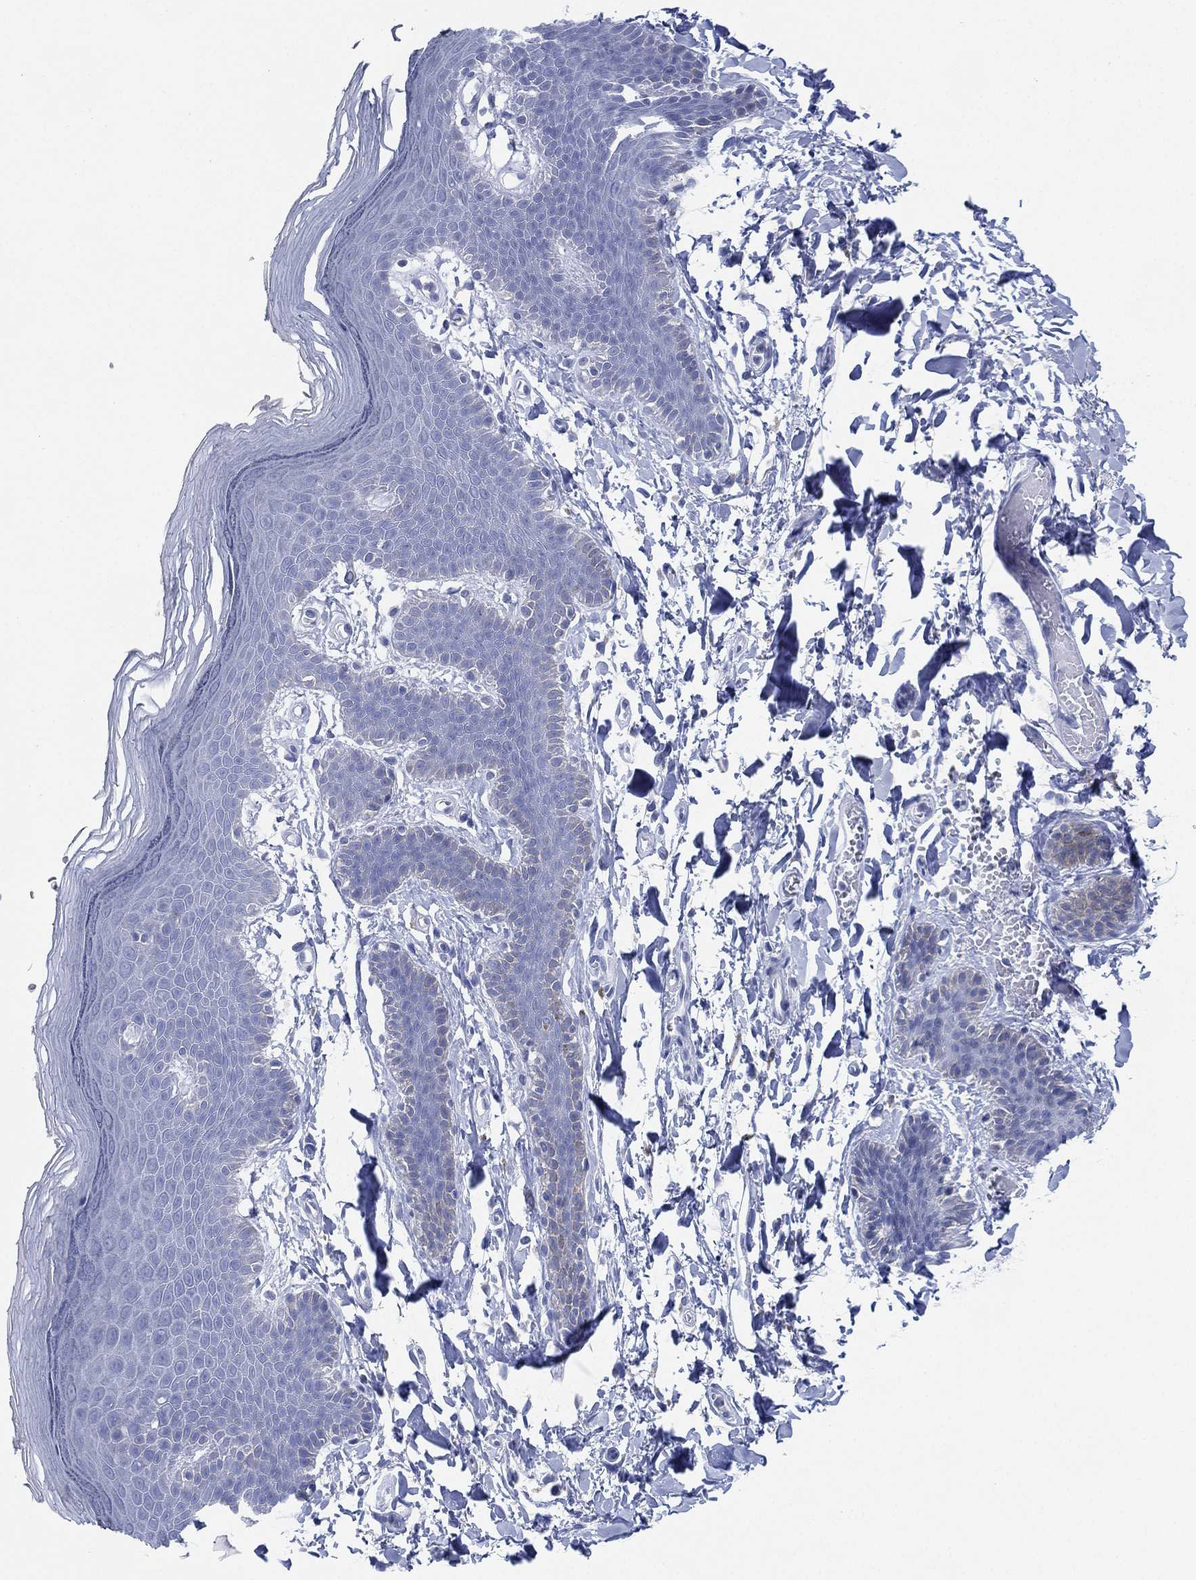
{"staining": {"intensity": "negative", "quantity": "none", "location": "none"}, "tissue": "skin", "cell_type": "Epidermal cells", "image_type": "normal", "snomed": [{"axis": "morphology", "description": "Normal tissue, NOS"}, {"axis": "topography", "description": "Anal"}], "caption": "Human skin stained for a protein using IHC demonstrates no staining in epidermal cells.", "gene": "ADAD2", "patient": {"sex": "male", "age": 53}}